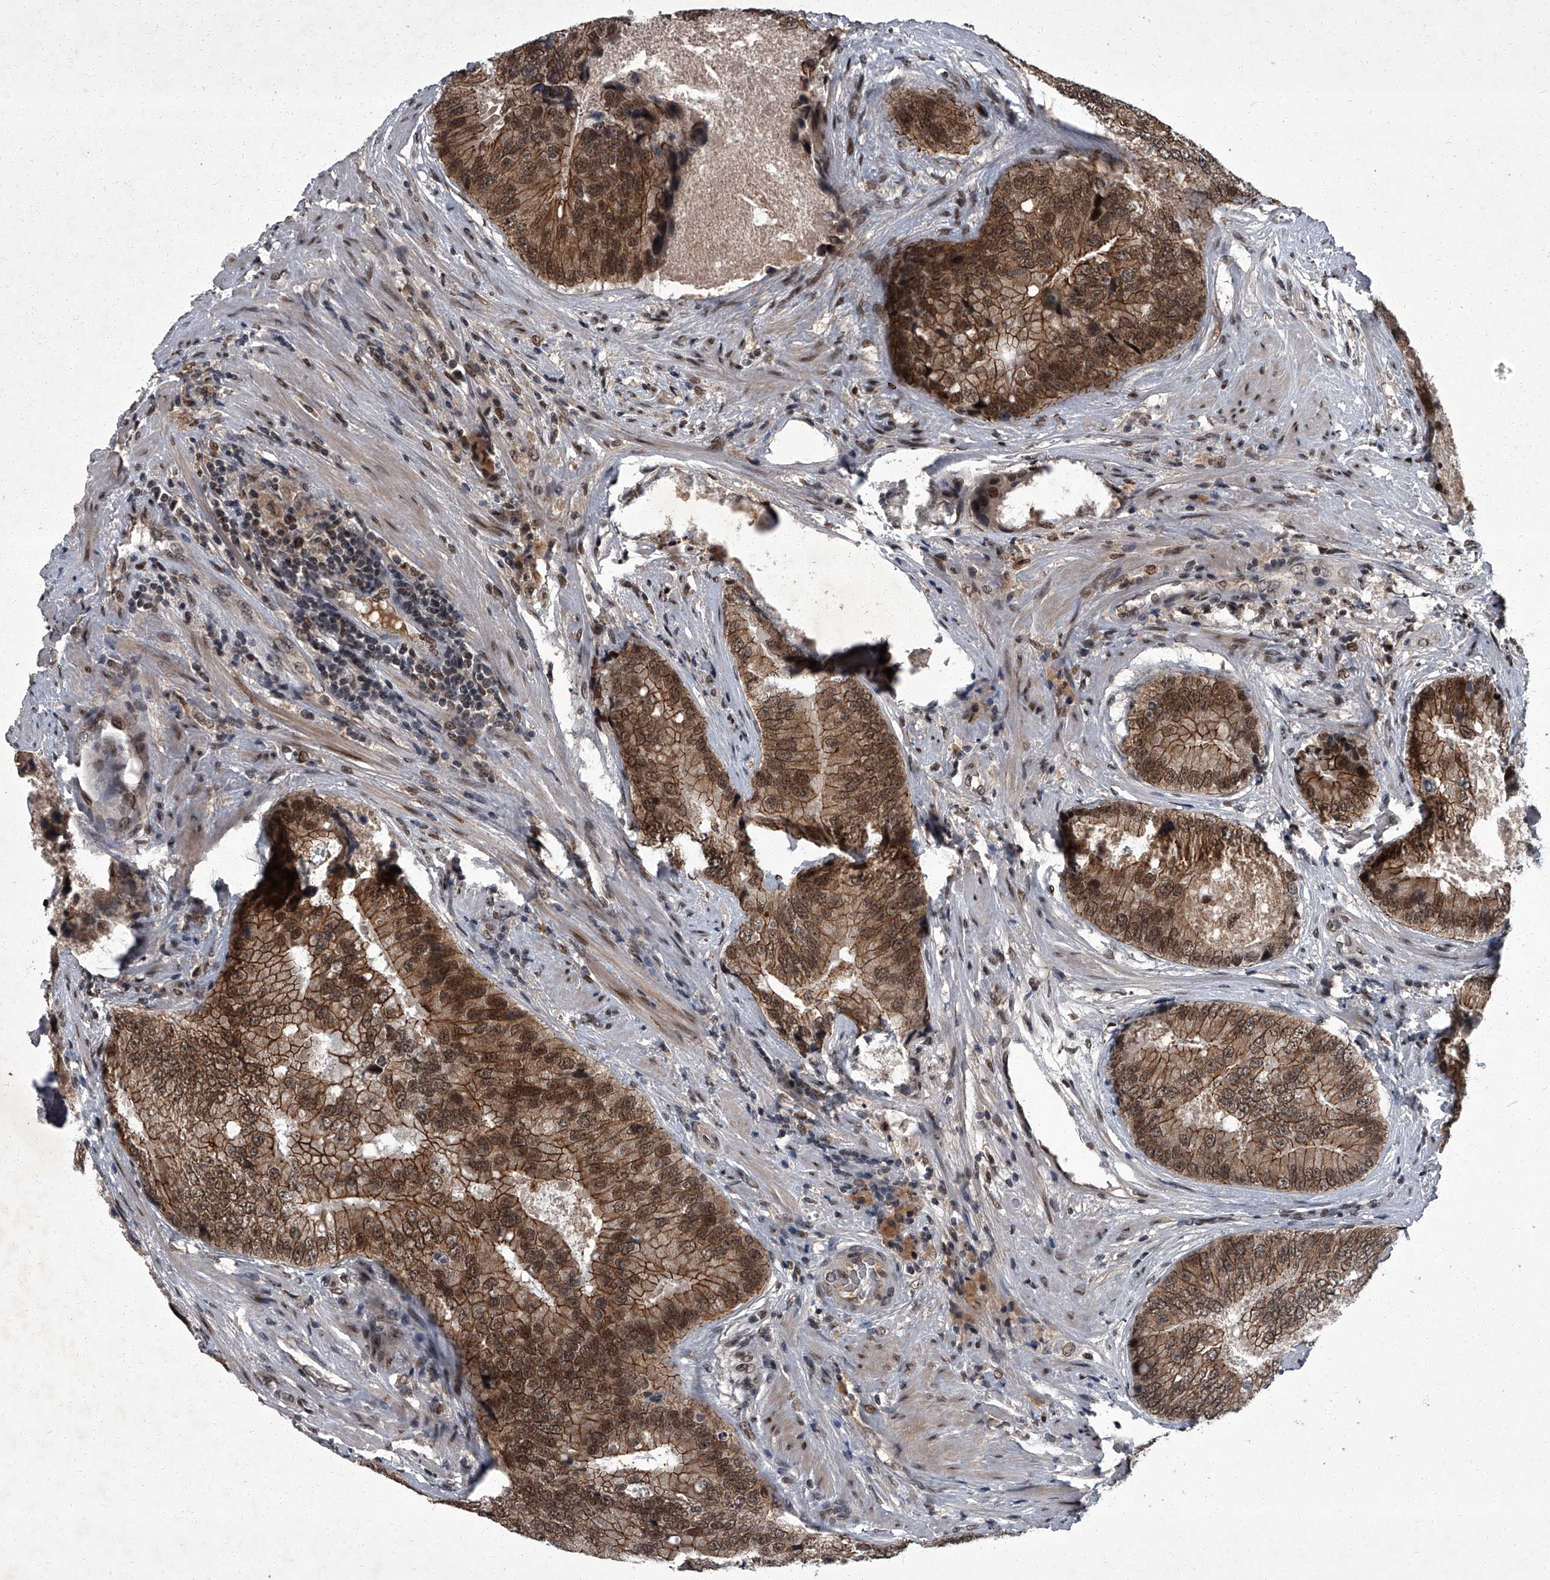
{"staining": {"intensity": "moderate", "quantity": ">75%", "location": "cytoplasmic/membranous,nuclear"}, "tissue": "prostate cancer", "cell_type": "Tumor cells", "image_type": "cancer", "snomed": [{"axis": "morphology", "description": "Adenocarcinoma, High grade"}, {"axis": "topography", "description": "Prostate"}], "caption": "Protein staining of prostate cancer tissue shows moderate cytoplasmic/membranous and nuclear staining in about >75% of tumor cells. The staining was performed using DAB, with brown indicating positive protein expression. Nuclei are stained blue with hematoxylin.", "gene": "ZNF518B", "patient": {"sex": "male", "age": 70}}